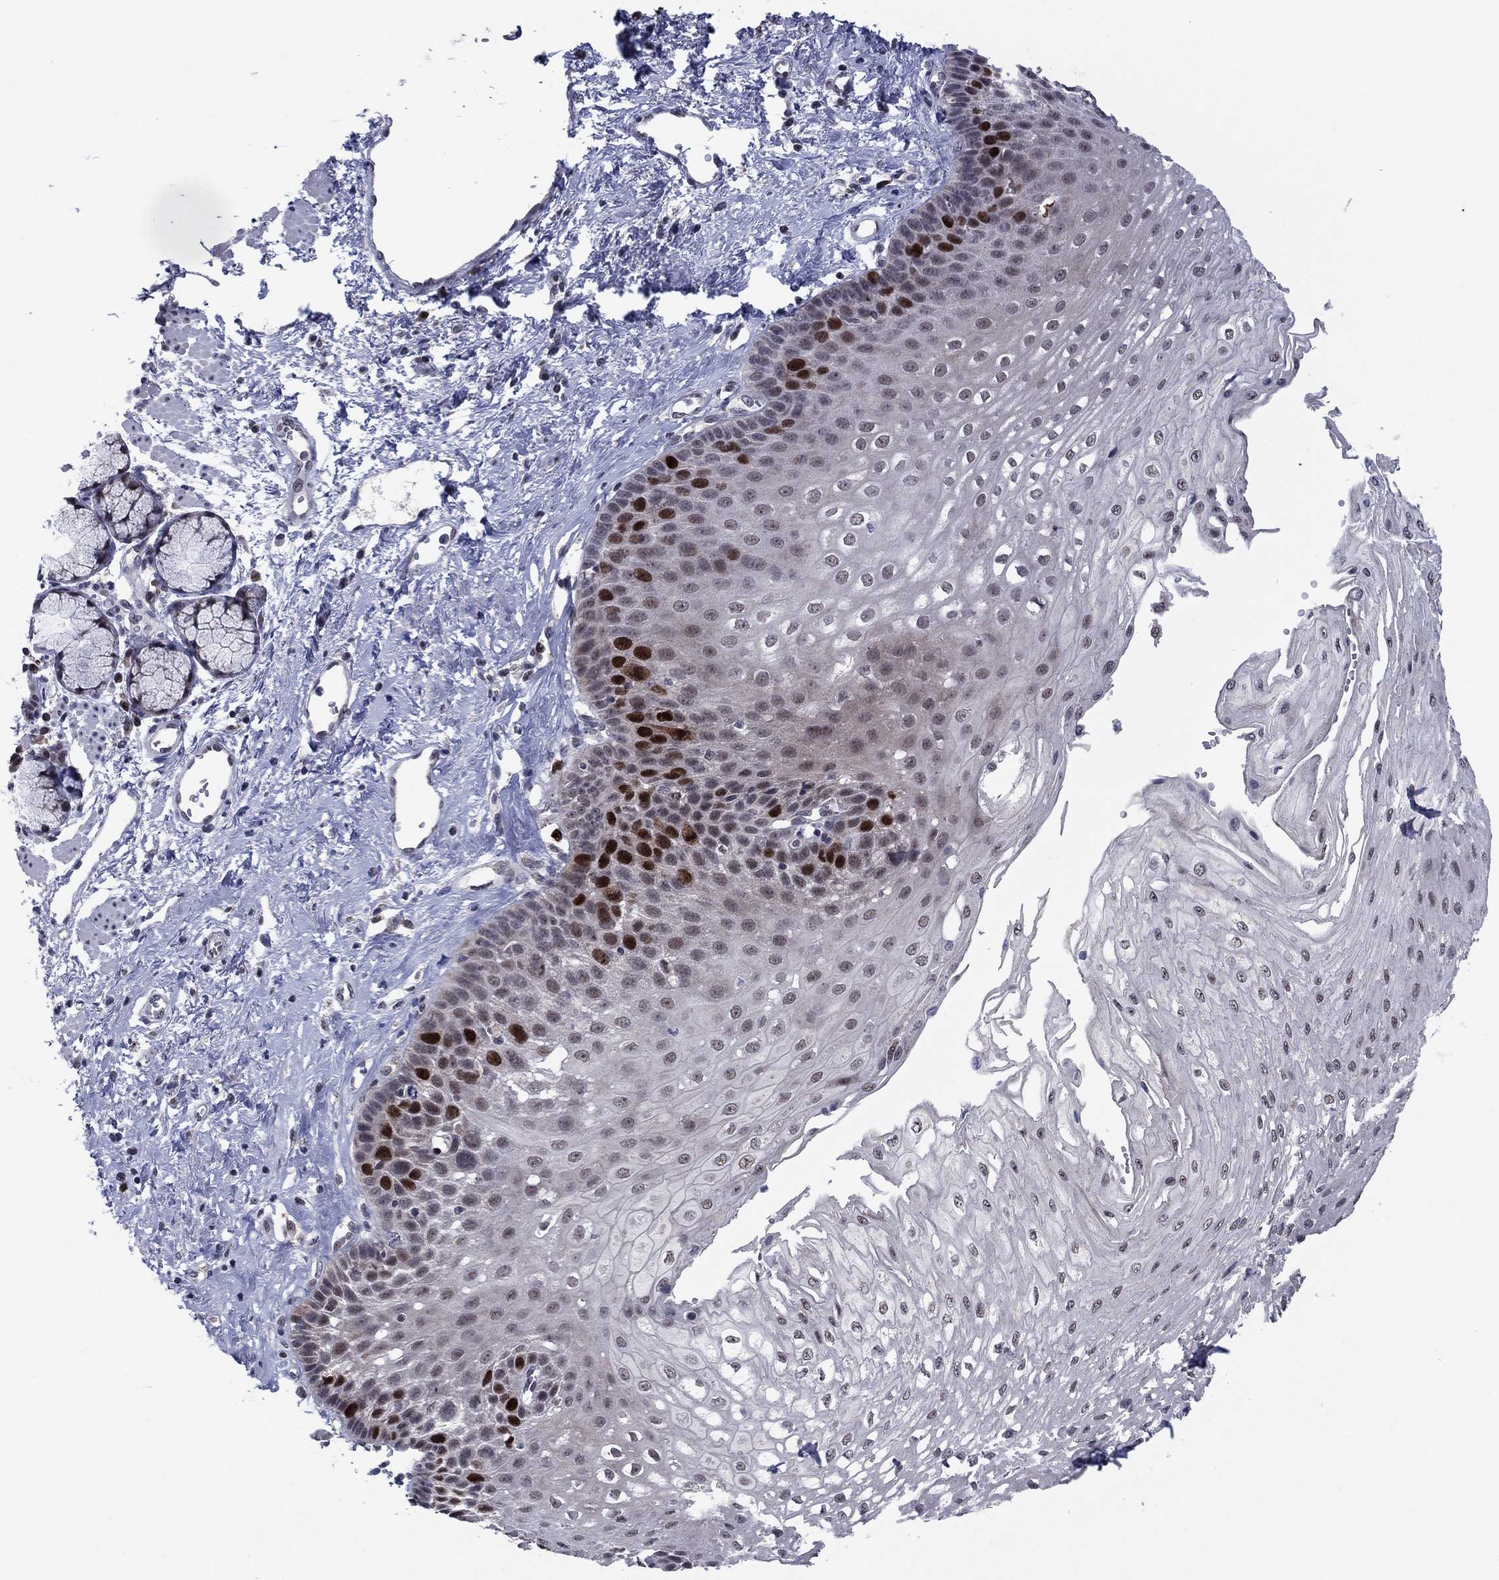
{"staining": {"intensity": "strong", "quantity": "<25%", "location": "nuclear"}, "tissue": "esophagus", "cell_type": "Squamous epithelial cells", "image_type": "normal", "snomed": [{"axis": "morphology", "description": "Normal tissue, NOS"}, {"axis": "topography", "description": "Esophagus"}], "caption": "DAB (3,3'-diaminobenzidine) immunohistochemical staining of normal human esophagus reveals strong nuclear protein expression in approximately <25% of squamous epithelial cells. (DAB IHC with brightfield microscopy, high magnification).", "gene": "CDCA5", "patient": {"sex": "female", "age": 62}}